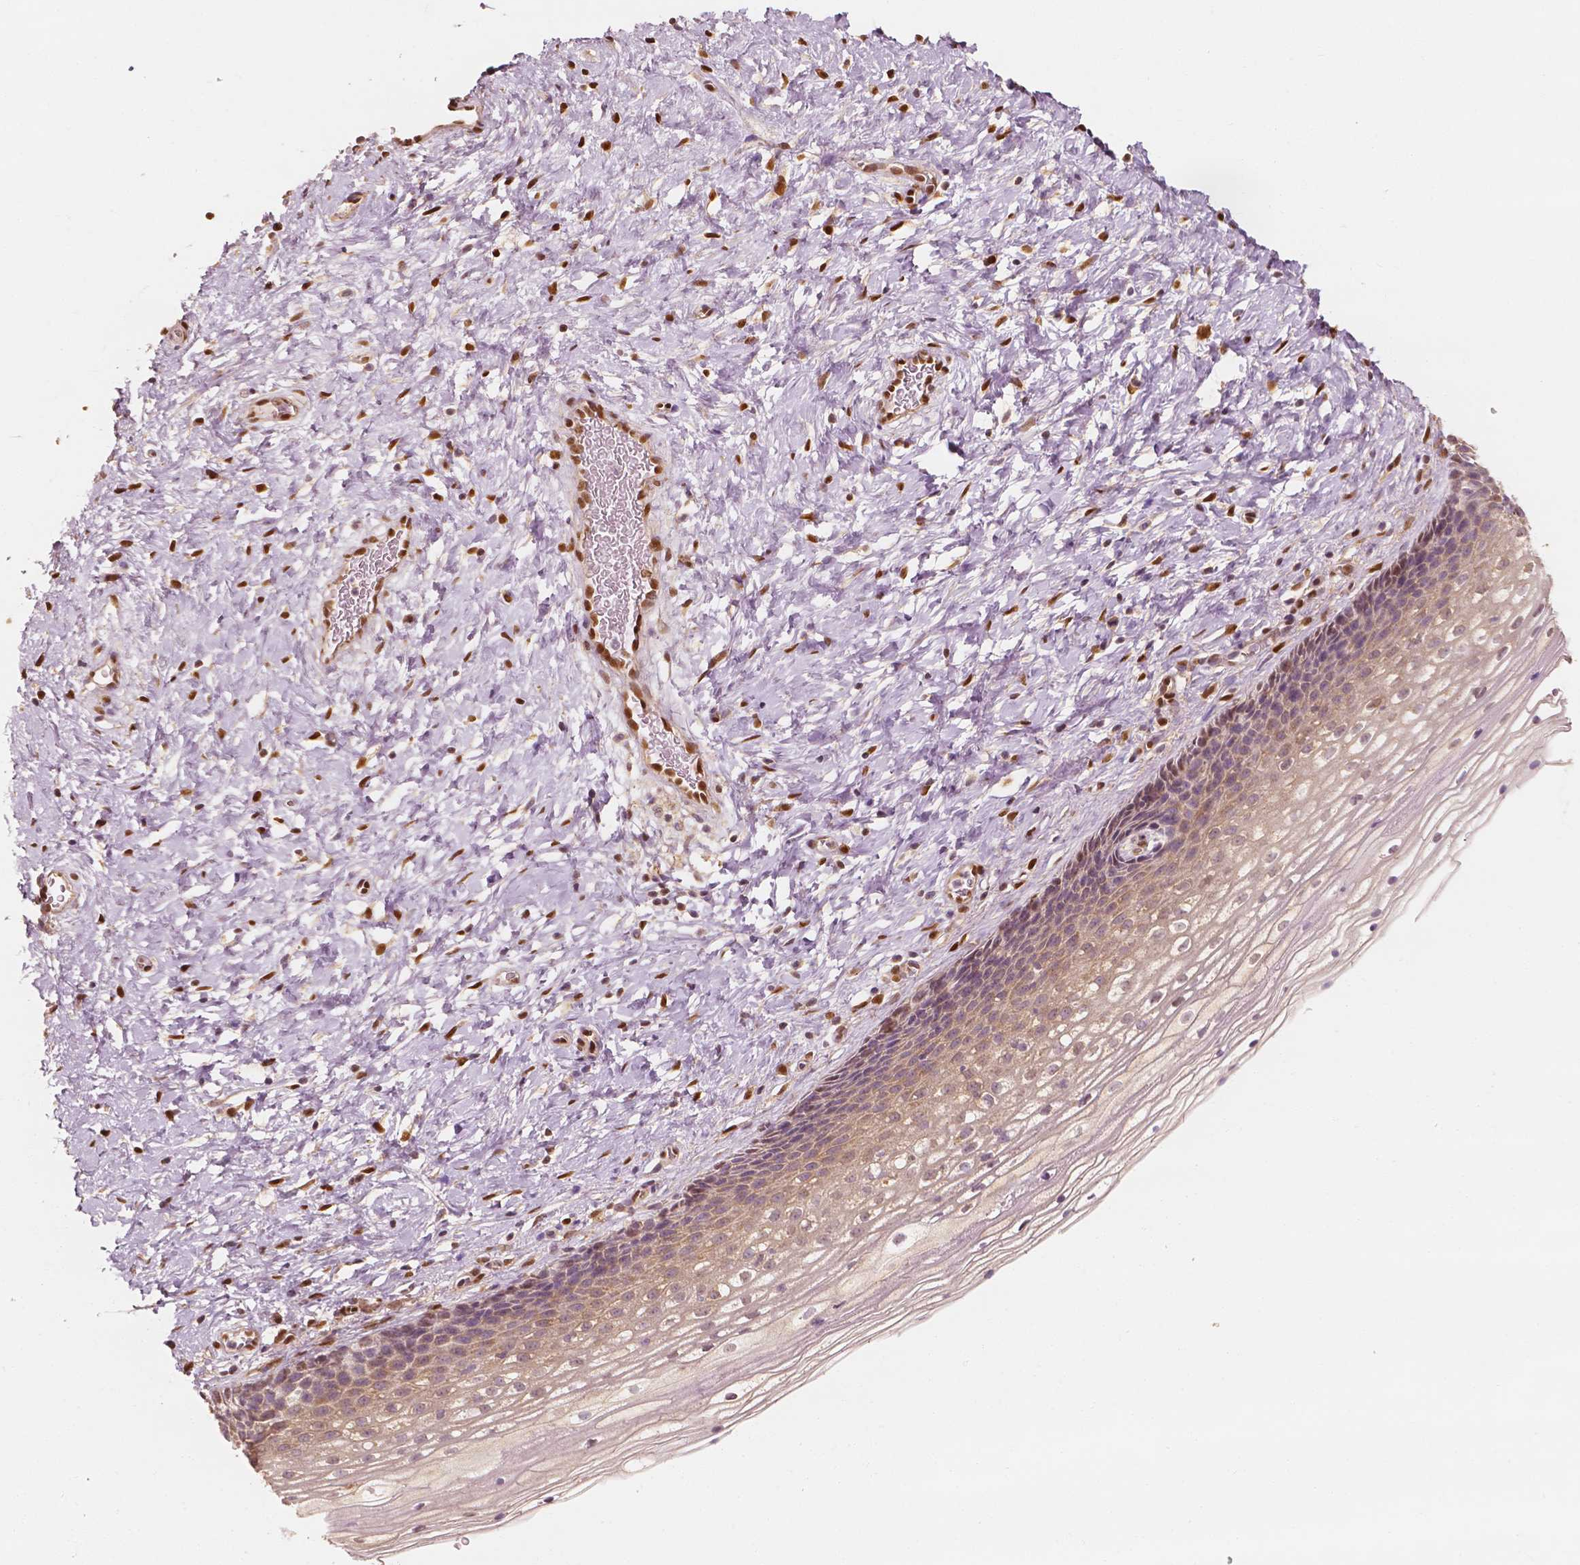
{"staining": {"intensity": "moderate", "quantity": ">75%", "location": "nuclear"}, "tissue": "cervix", "cell_type": "Glandular cells", "image_type": "normal", "snomed": [{"axis": "morphology", "description": "Normal tissue, NOS"}, {"axis": "topography", "description": "Cervix"}], "caption": "Immunohistochemical staining of unremarkable cervix exhibits medium levels of moderate nuclear expression in about >75% of glandular cells.", "gene": "TBC1D17", "patient": {"sex": "female", "age": 34}}